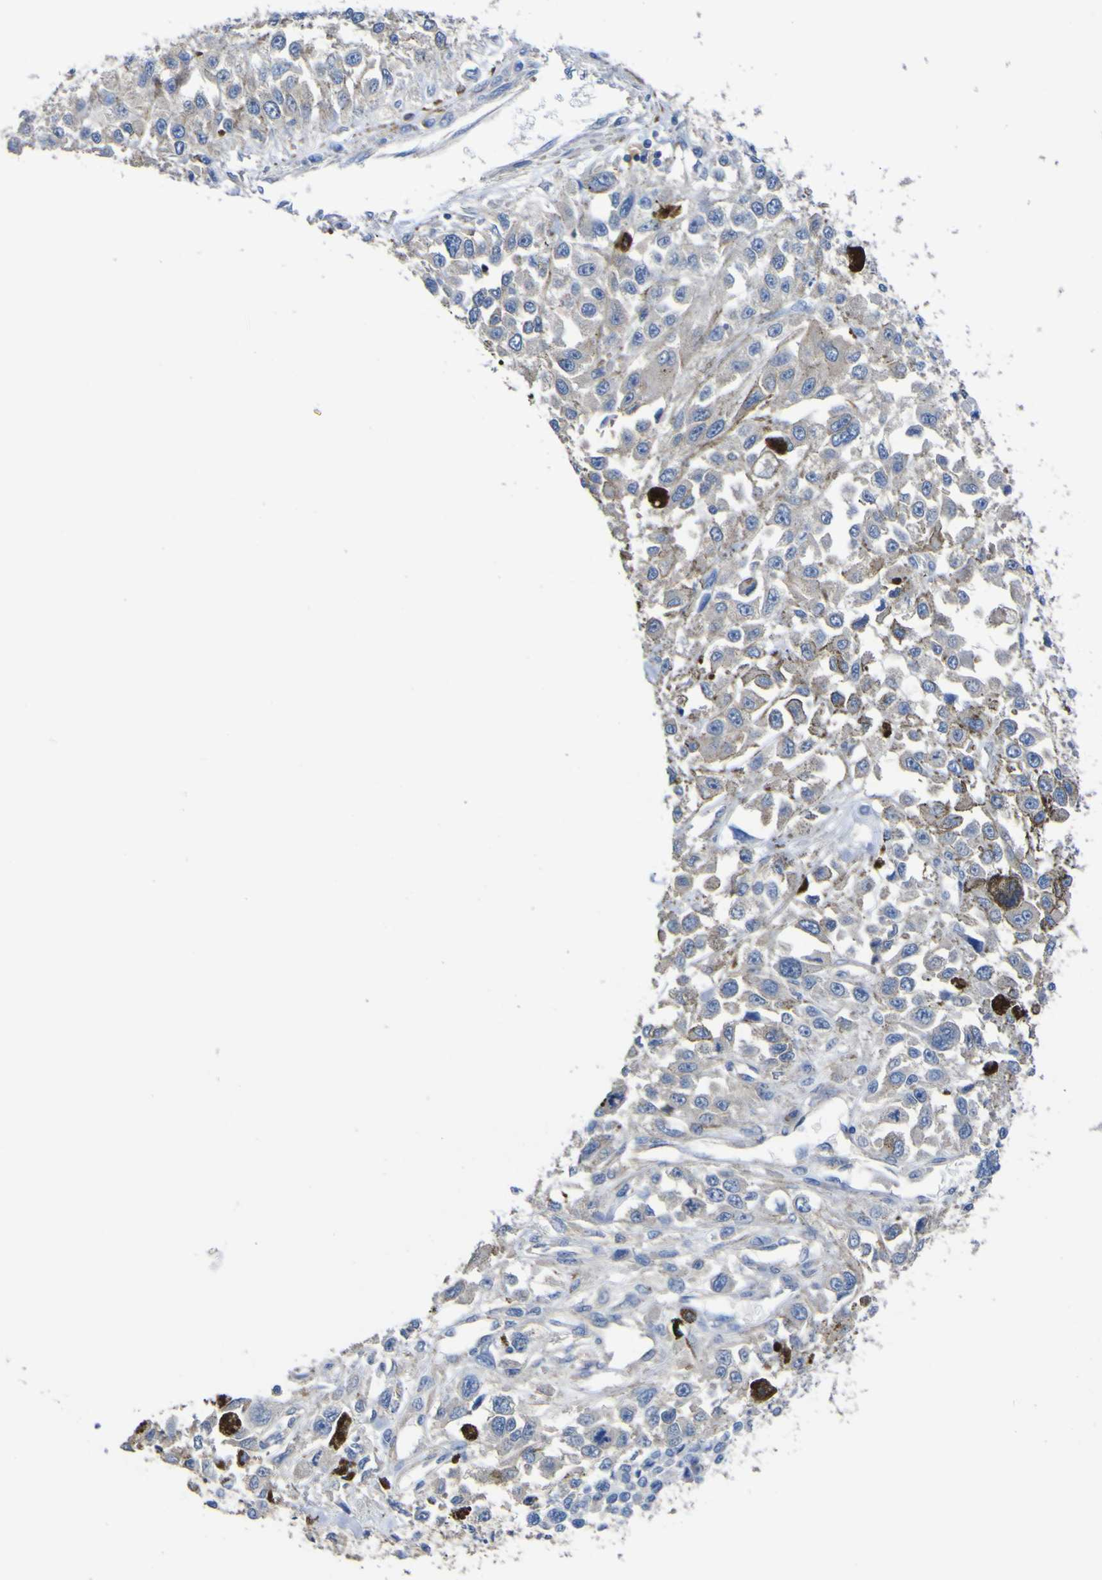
{"staining": {"intensity": "negative", "quantity": "none", "location": "none"}, "tissue": "melanoma", "cell_type": "Tumor cells", "image_type": "cancer", "snomed": [{"axis": "morphology", "description": "Malignant melanoma, Metastatic site"}, {"axis": "topography", "description": "Lymph node"}], "caption": "Immunohistochemistry of malignant melanoma (metastatic site) exhibits no expression in tumor cells. (Brightfield microscopy of DAB IHC at high magnification).", "gene": "AGO4", "patient": {"sex": "male", "age": 59}}